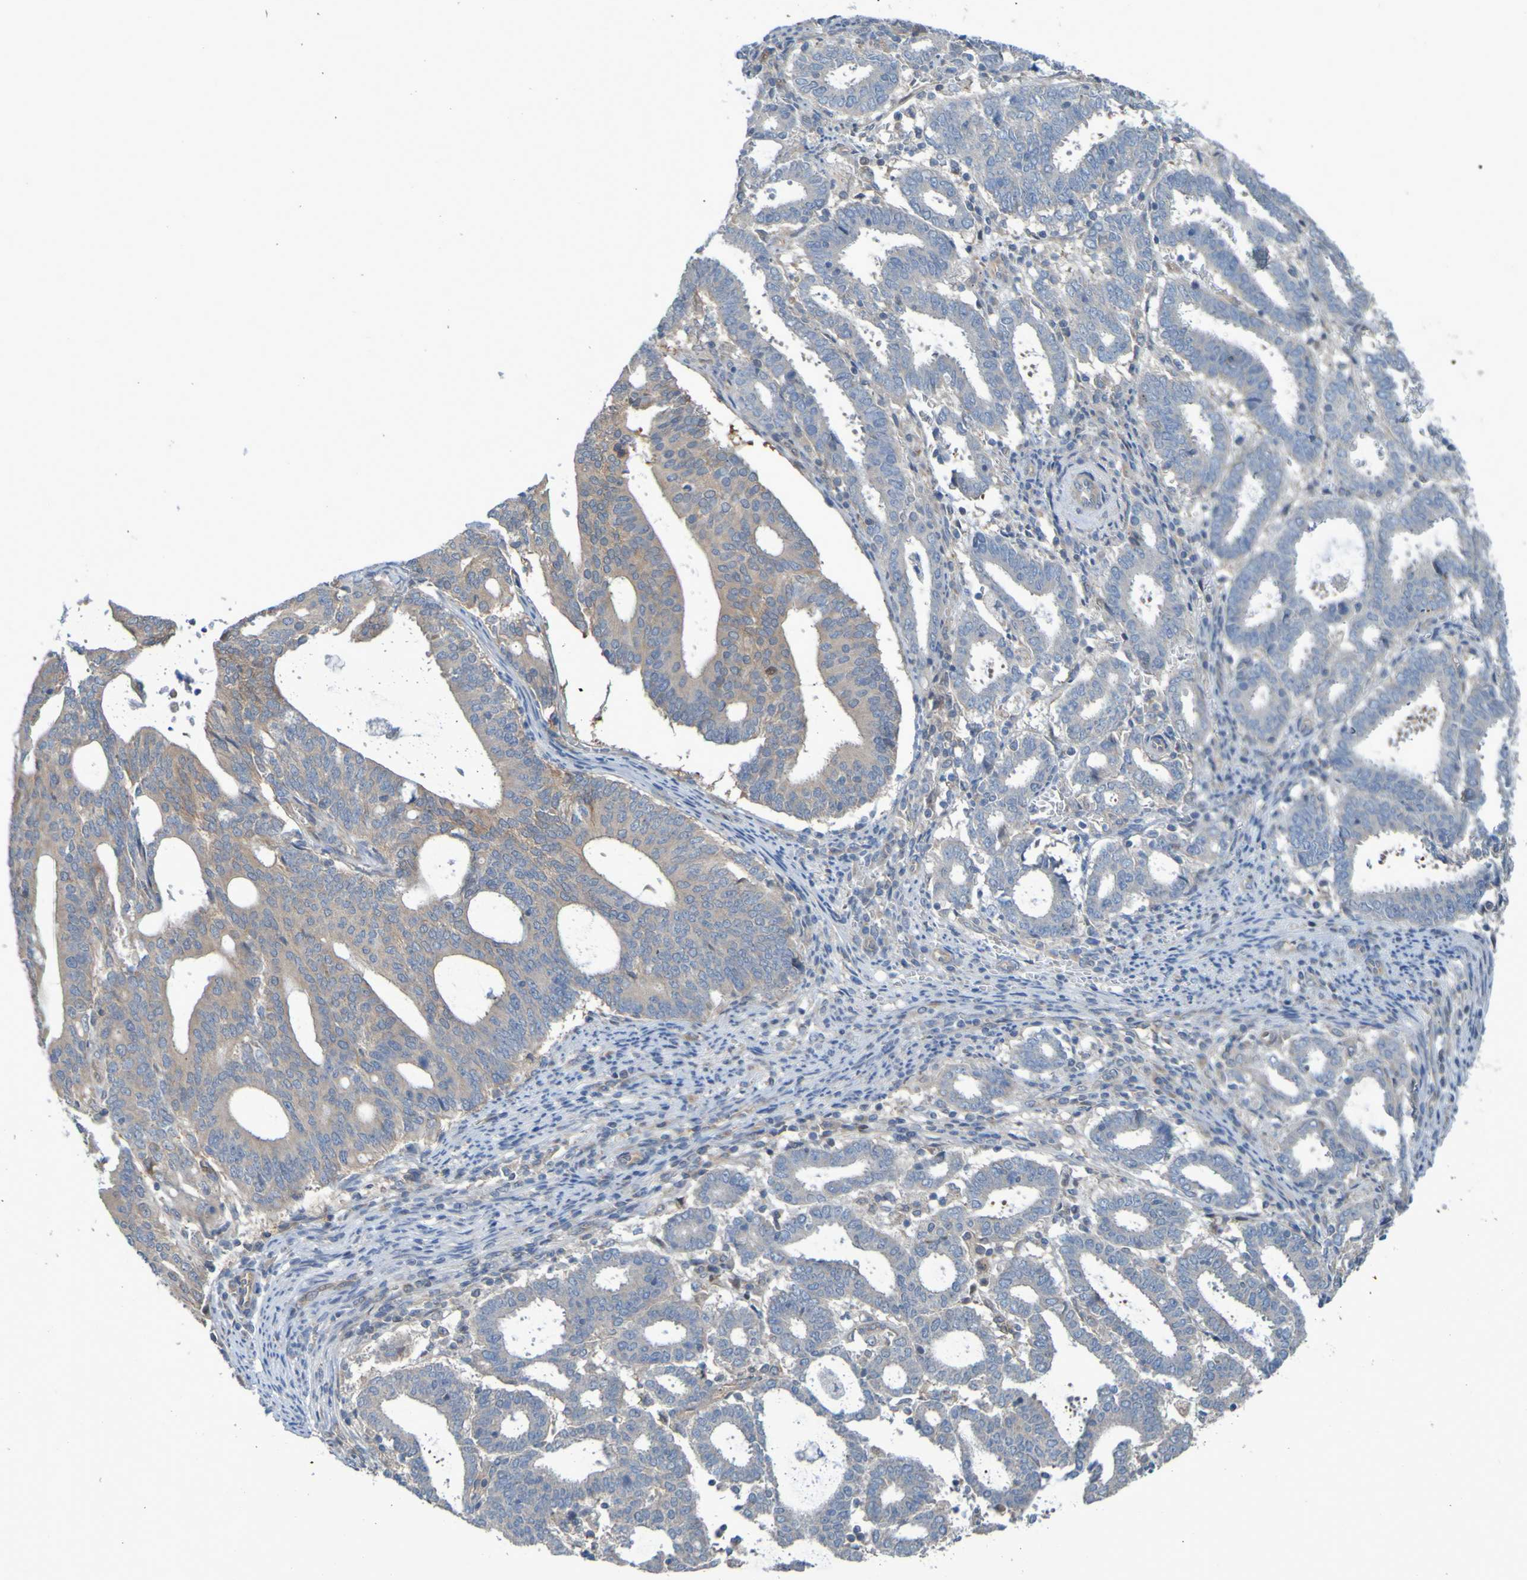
{"staining": {"intensity": "weak", "quantity": "25%-75%", "location": "cytoplasmic/membranous"}, "tissue": "endometrial cancer", "cell_type": "Tumor cells", "image_type": "cancer", "snomed": [{"axis": "morphology", "description": "Adenocarcinoma, NOS"}, {"axis": "topography", "description": "Uterus"}], "caption": "Weak cytoplasmic/membranous protein expression is seen in approximately 25%-75% of tumor cells in endometrial cancer (adenocarcinoma). (DAB (3,3'-diaminobenzidine) = brown stain, brightfield microscopy at high magnification).", "gene": "NPRL3", "patient": {"sex": "female", "age": 83}}